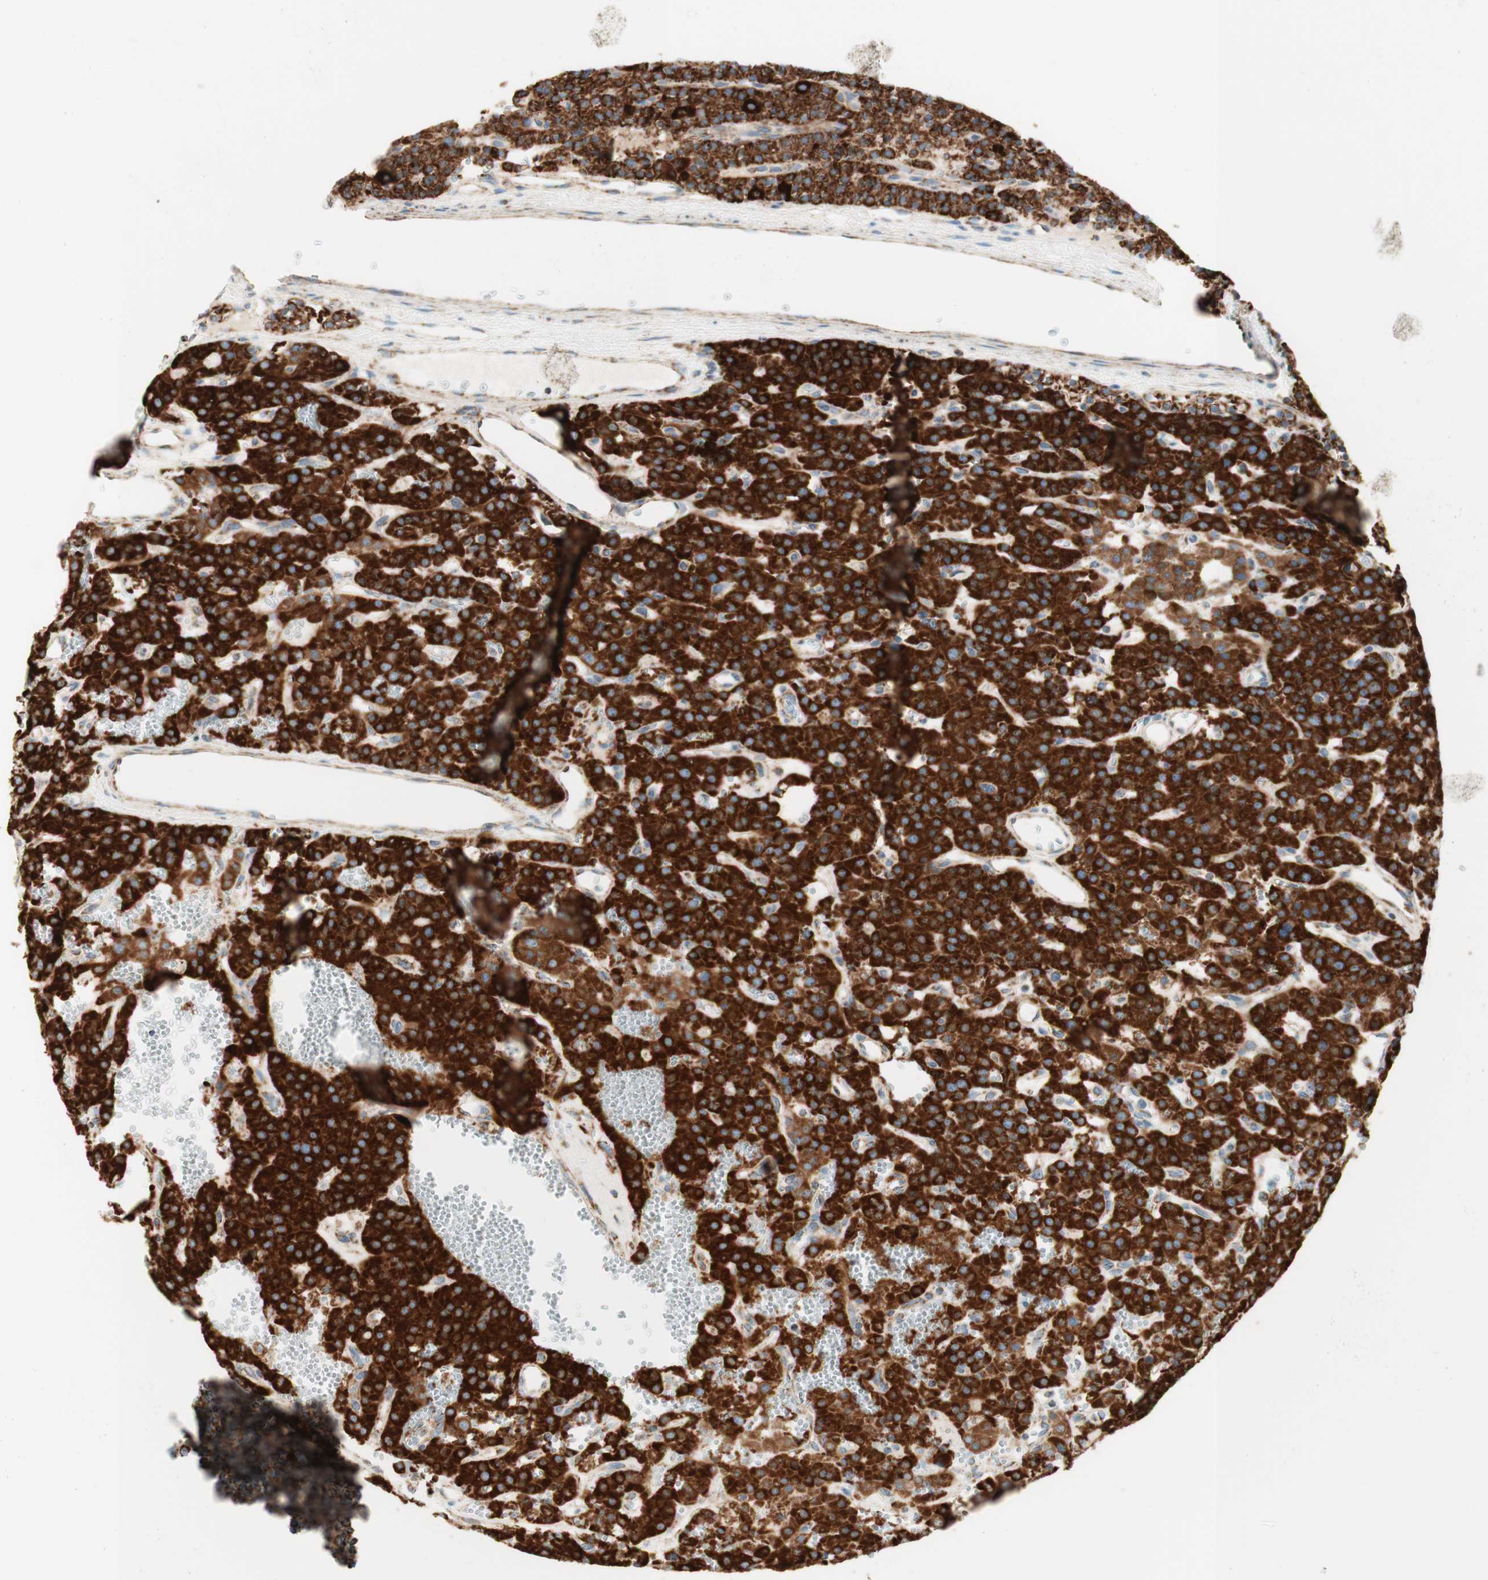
{"staining": {"intensity": "strong", "quantity": ">75%", "location": "cytoplasmic/membranous"}, "tissue": "parathyroid gland", "cell_type": "Glandular cells", "image_type": "normal", "snomed": [{"axis": "morphology", "description": "Normal tissue, NOS"}, {"axis": "morphology", "description": "Adenoma, NOS"}, {"axis": "topography", "description": "Parathyroid gland"}], "caption": "DAB immunohistochemical staining of benign parathyroid gland reveals strong cytoplasmic/membranous protein expression in about >75% of glandular cells.", "gene": "TOMM20", "patient": {"sex": "female", "age": 81}}